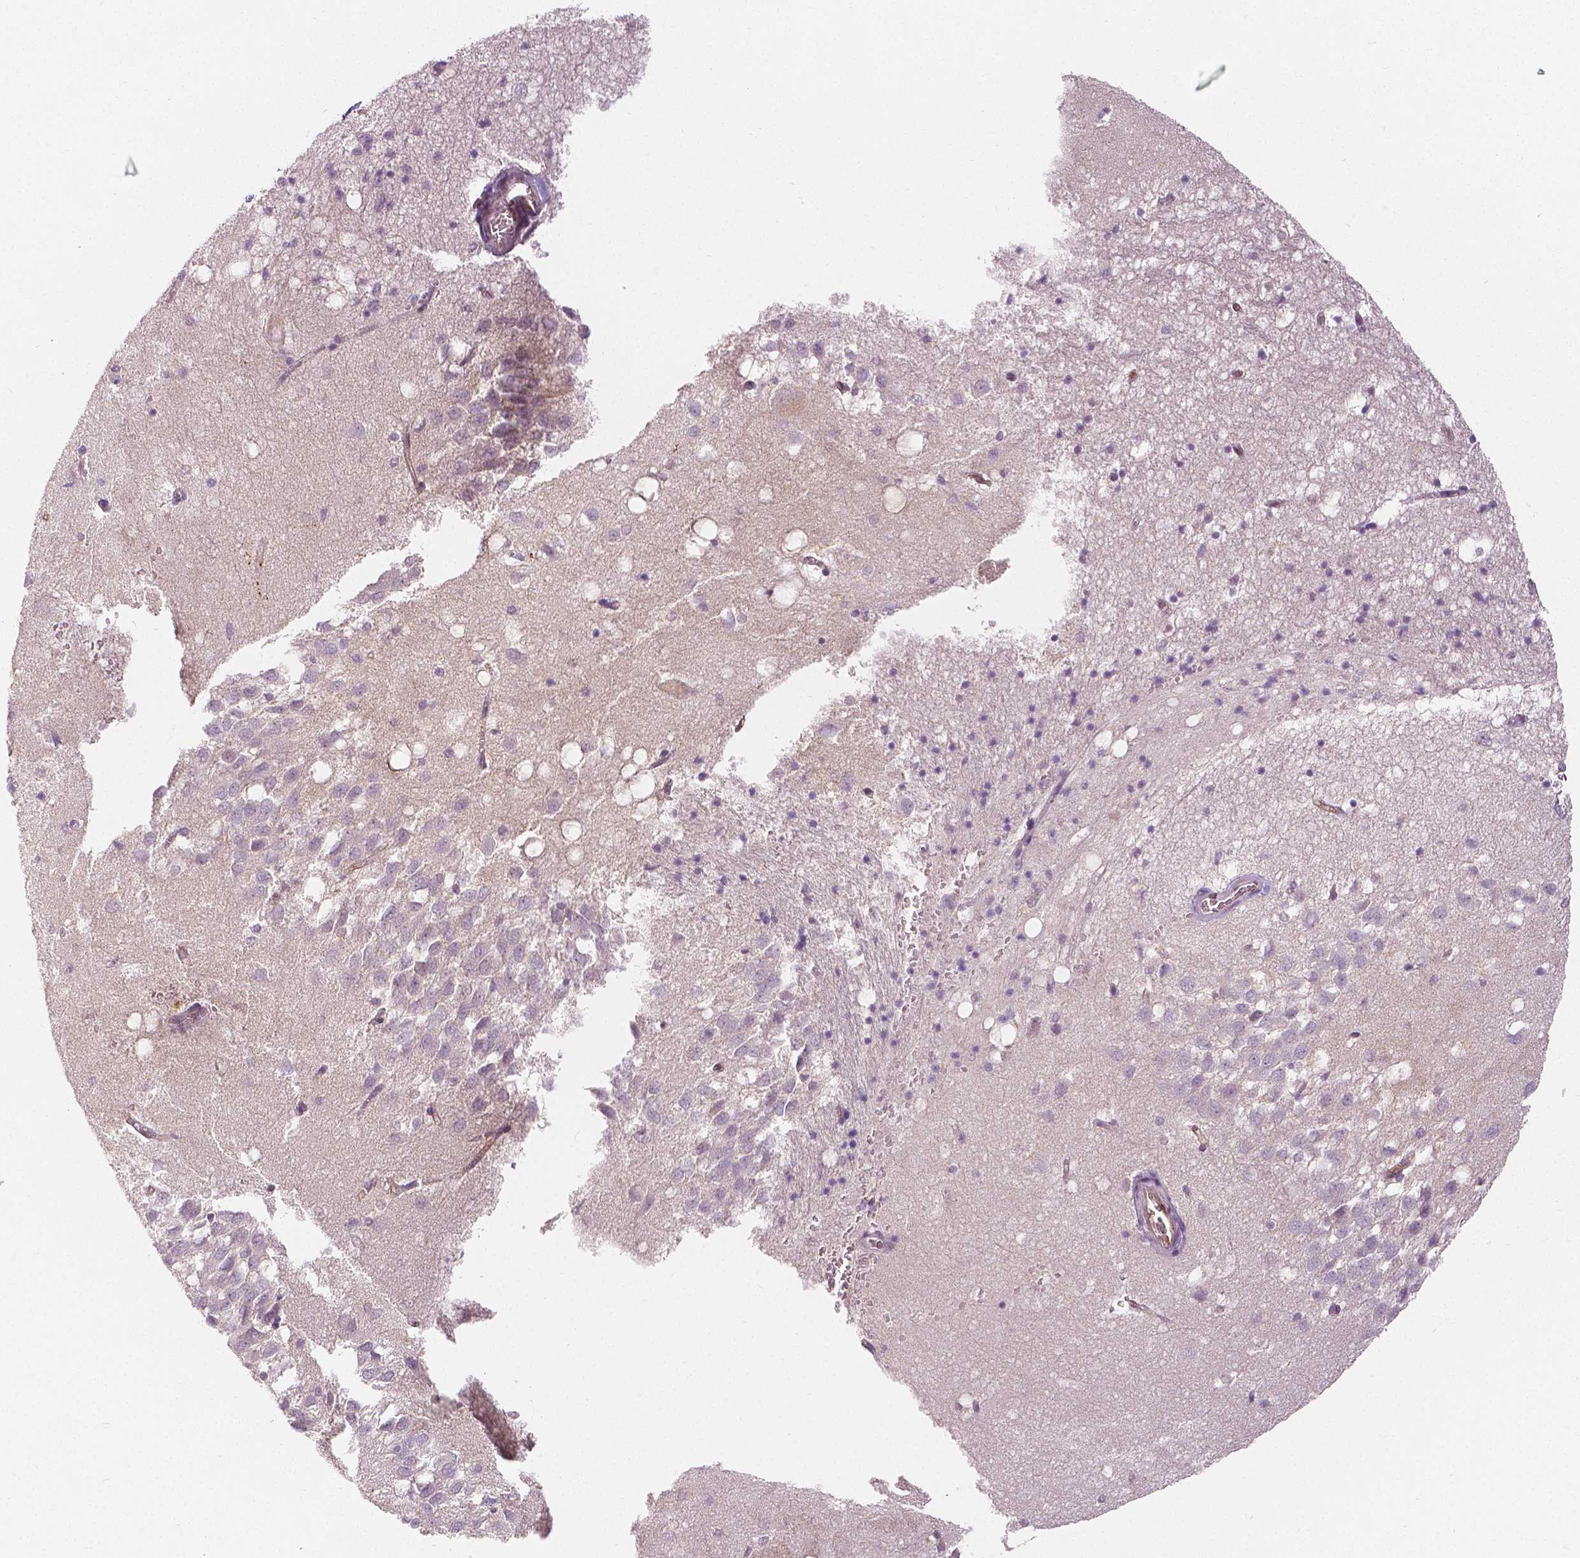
{"staining": {"intensity": "negative", "quantity": "none", "location": "none"}, "tissue": "hippocampus", "cell_type": "Glial cells", "image_type": "normal", "snomed": [{"axis": "morphology", "description": "Normal tissue, NOS"}, {"axis": "topography", "description": "Hippocampus"}], "caption": "High power microscopy micrograph of an immunohistochemistry (IHC) photomicrograph of unremarkable hippocampus, revealing no significant expression in glial cells.", "gene": "NAPRT", "patient": {"sex": "male", "age": 58}}